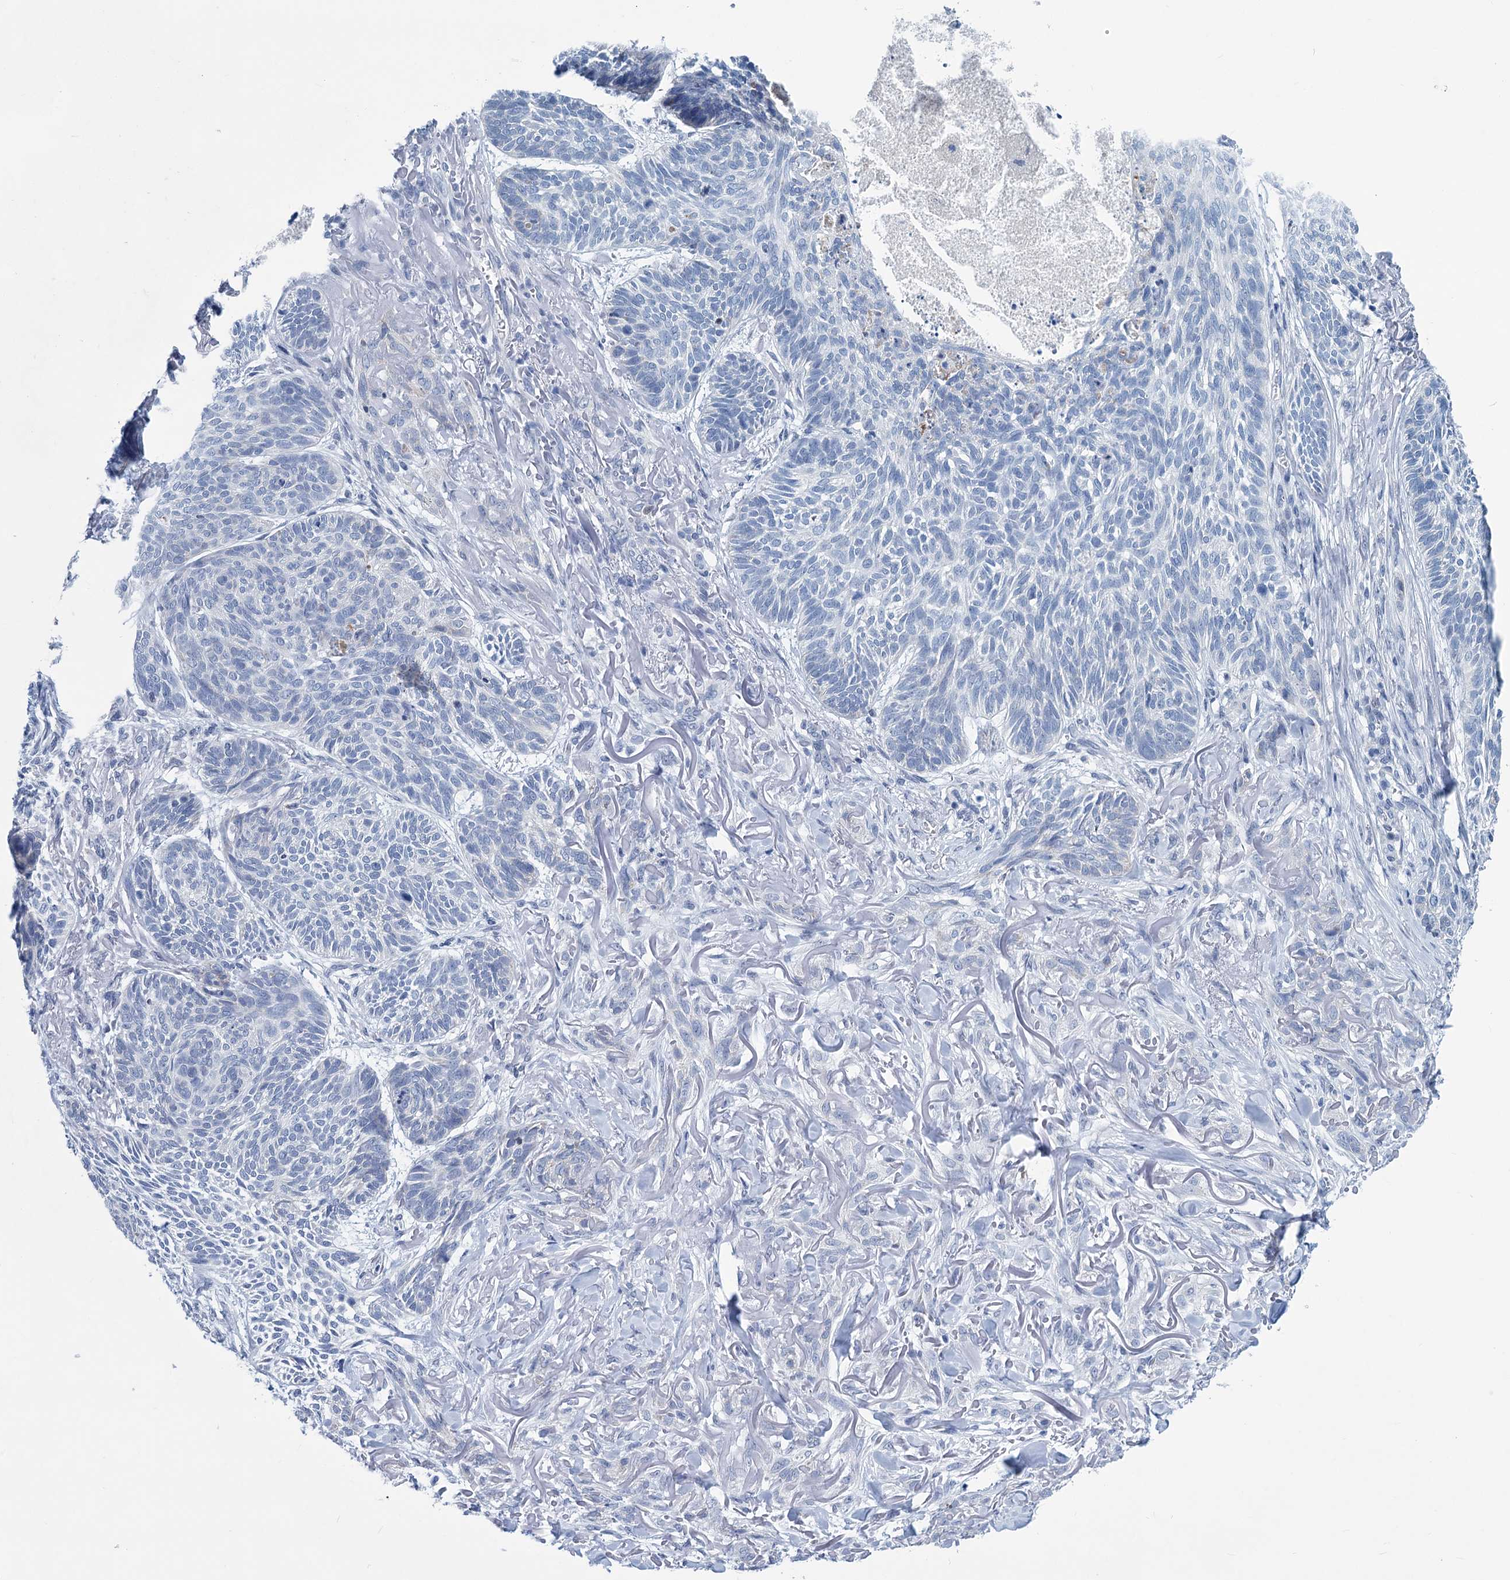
{"staining": {"intensity": "negative", "quantity": "none", "location": "none"}, "tissue": "skin cancer", "cell_type": "Tumor cells", "image_type": "cancer", "snomed": [{"axis": "morphology", "description": "Normal tissue, NOS"}, {"axis": "morphology", "description": "Basal cell carcinoma"}, {"axis": "topography", "description": "Skin"}], "caption": "Immunohistochemical staining of skin cancer demonstrates no significant positivity in tumor cells. (Brightfield microscopy of DAB (3,3'-diaminobenzidine) IHC at high magnification).", "gene": "NEU3", "patient": {"sex": "male", "age": 66}}